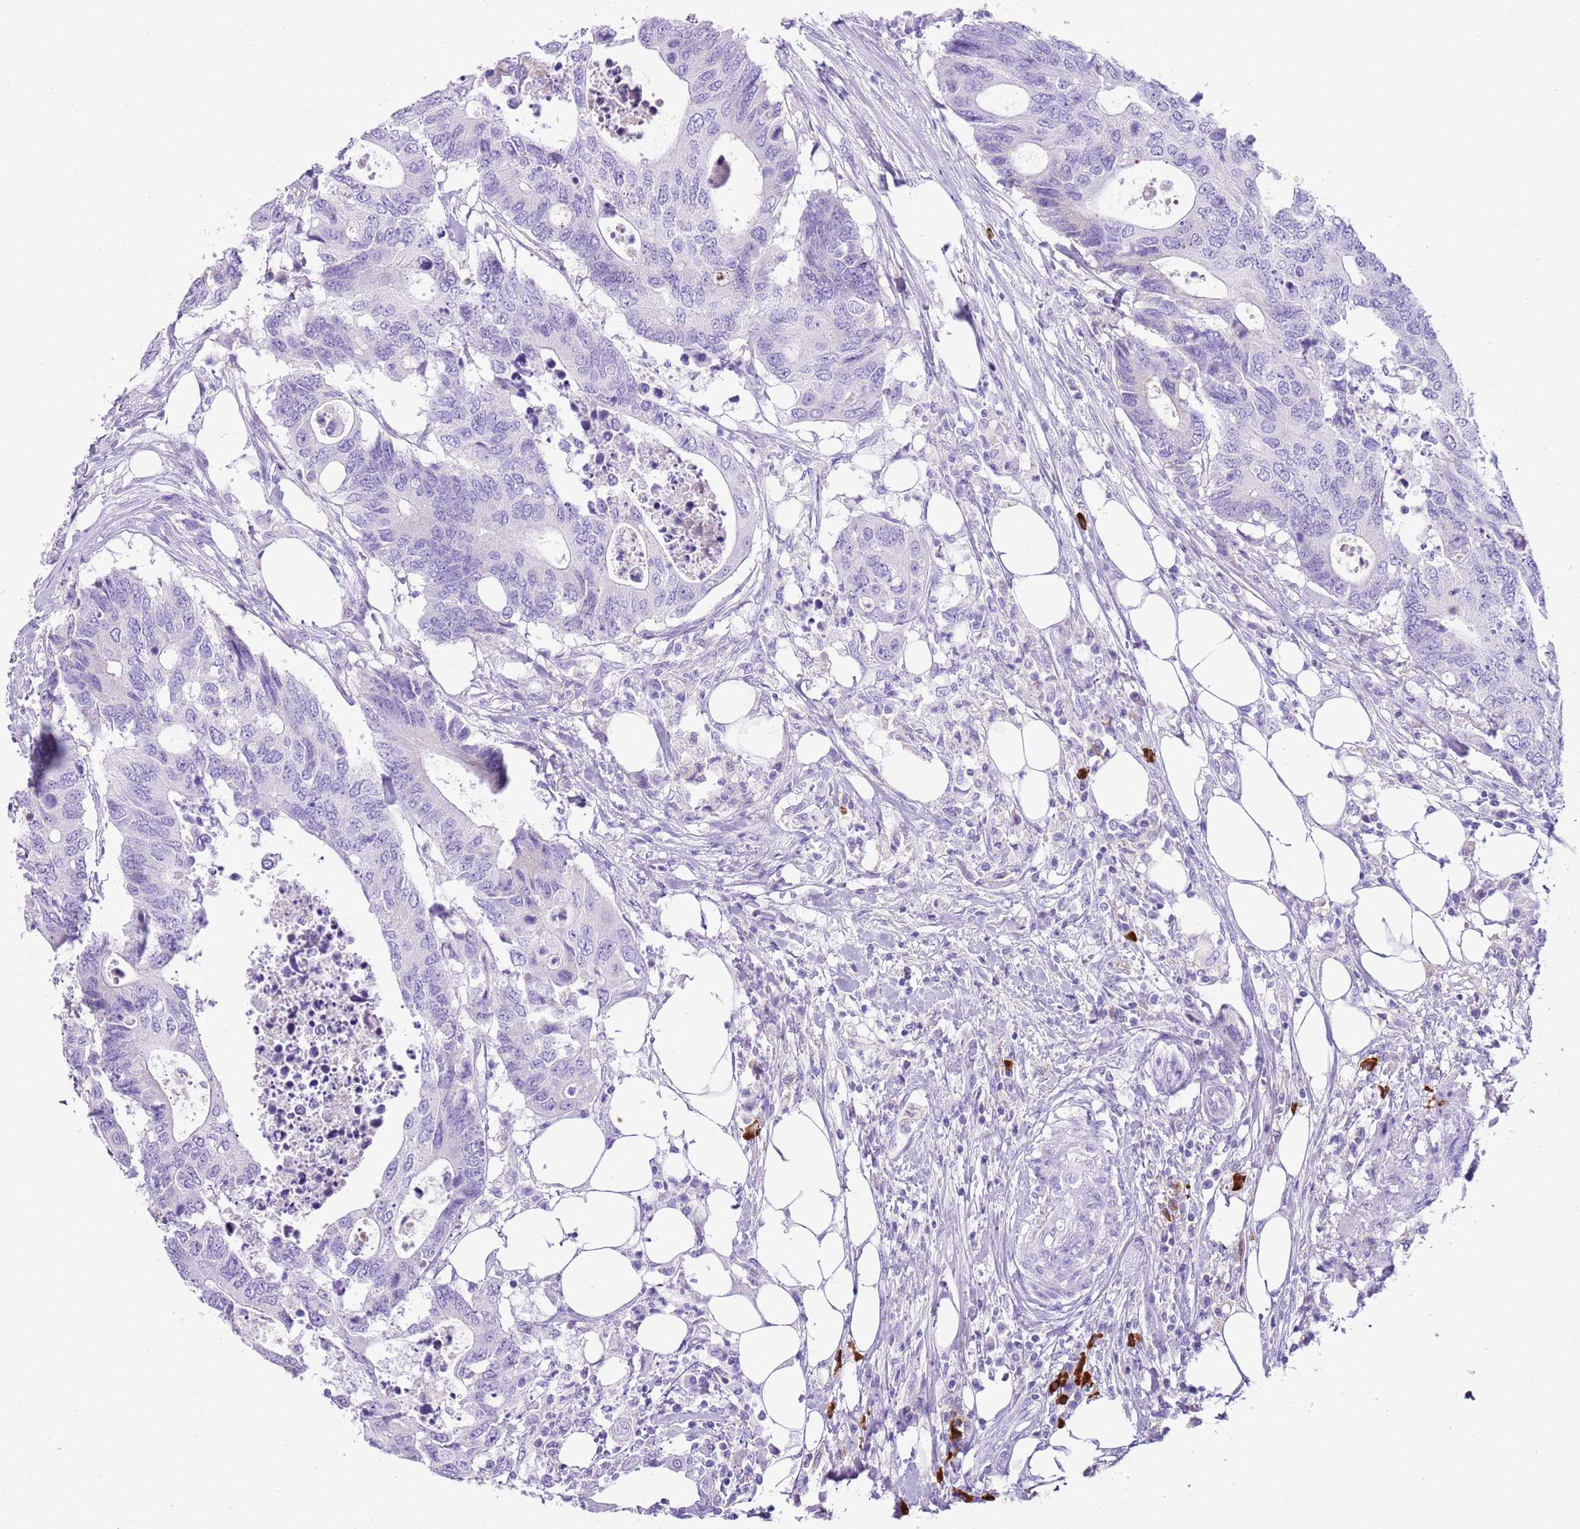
{"staining": {"intensity": "negative", "quantity": "none", "location": "none"}, "tissue": "colorectal cancer", "cell_type": "Tumor cells", "image_type": "cancer", "snomed": [{"axis": "morphology", "description": "Adenocarcinoma, NOS"}, {"axis": "topography", "description": "Colon"}], "caption": "Immunohistochemistry (IHC) photomicrograph of neoplastic tissue: human colorectal cancer (adenocarcinoma) stained with DAB reveals no significant protein positivity in tumor cells.", "gene": "IGKV3D-11", "patient": {"sex": "male", "age": 71}}